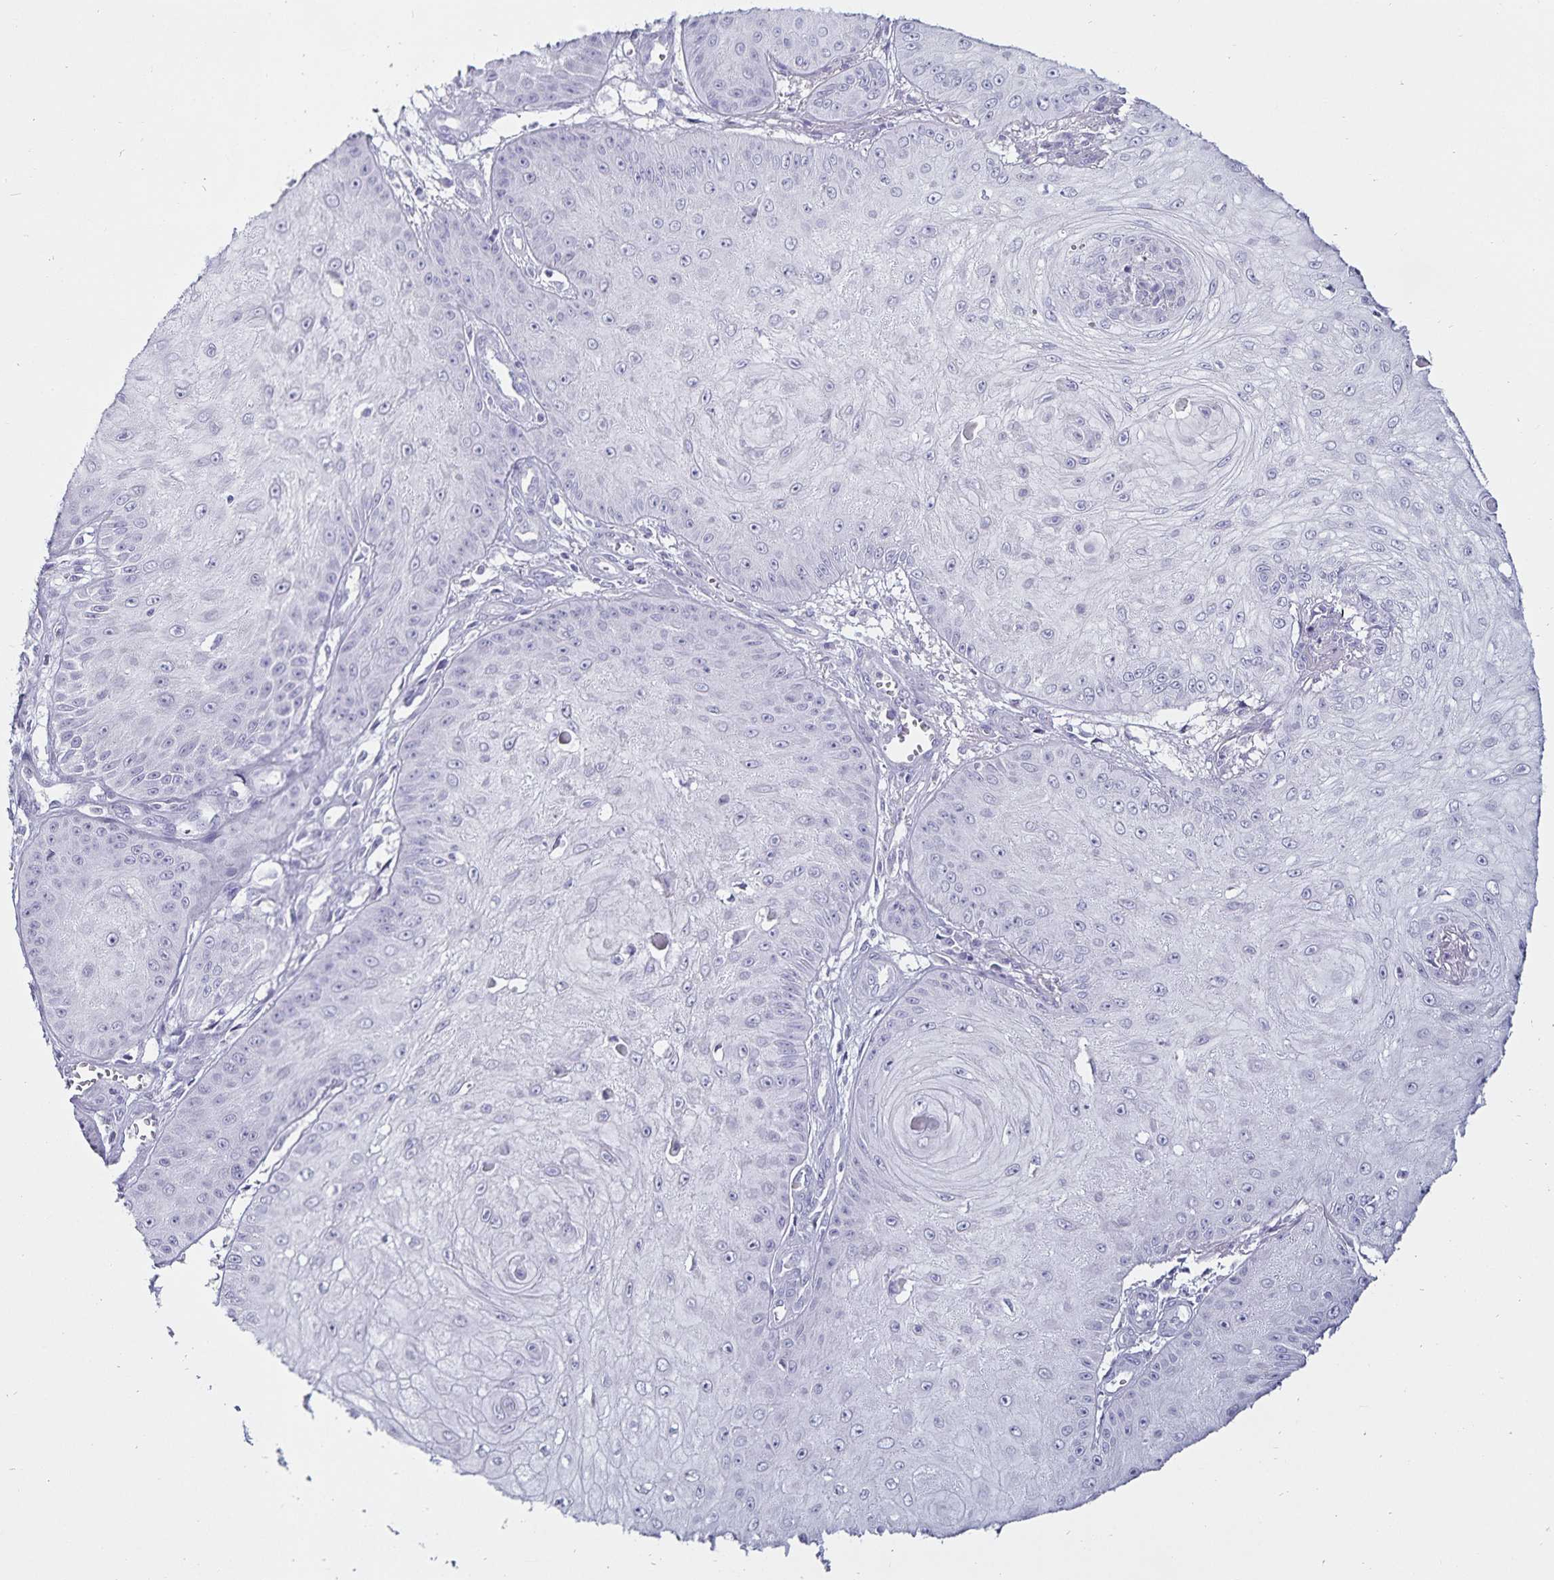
{"staining": {"intensity": "negative", "quantity": "none", "location": "none"}, "tissue": "skin cancer", "cell_type": "Tumor cells", "image_type": "cancer", "snomed": [{"axis": "morphology", "description": "Squamous cell carcinoma, NOS"}, {"axis": "topography", "description": "Skin"}], "caption": "The image displays no significant positivity in tumor cells of skin cancer.", "gene": "DEFA6", "patient": {"sex": "male", "age": 70}}